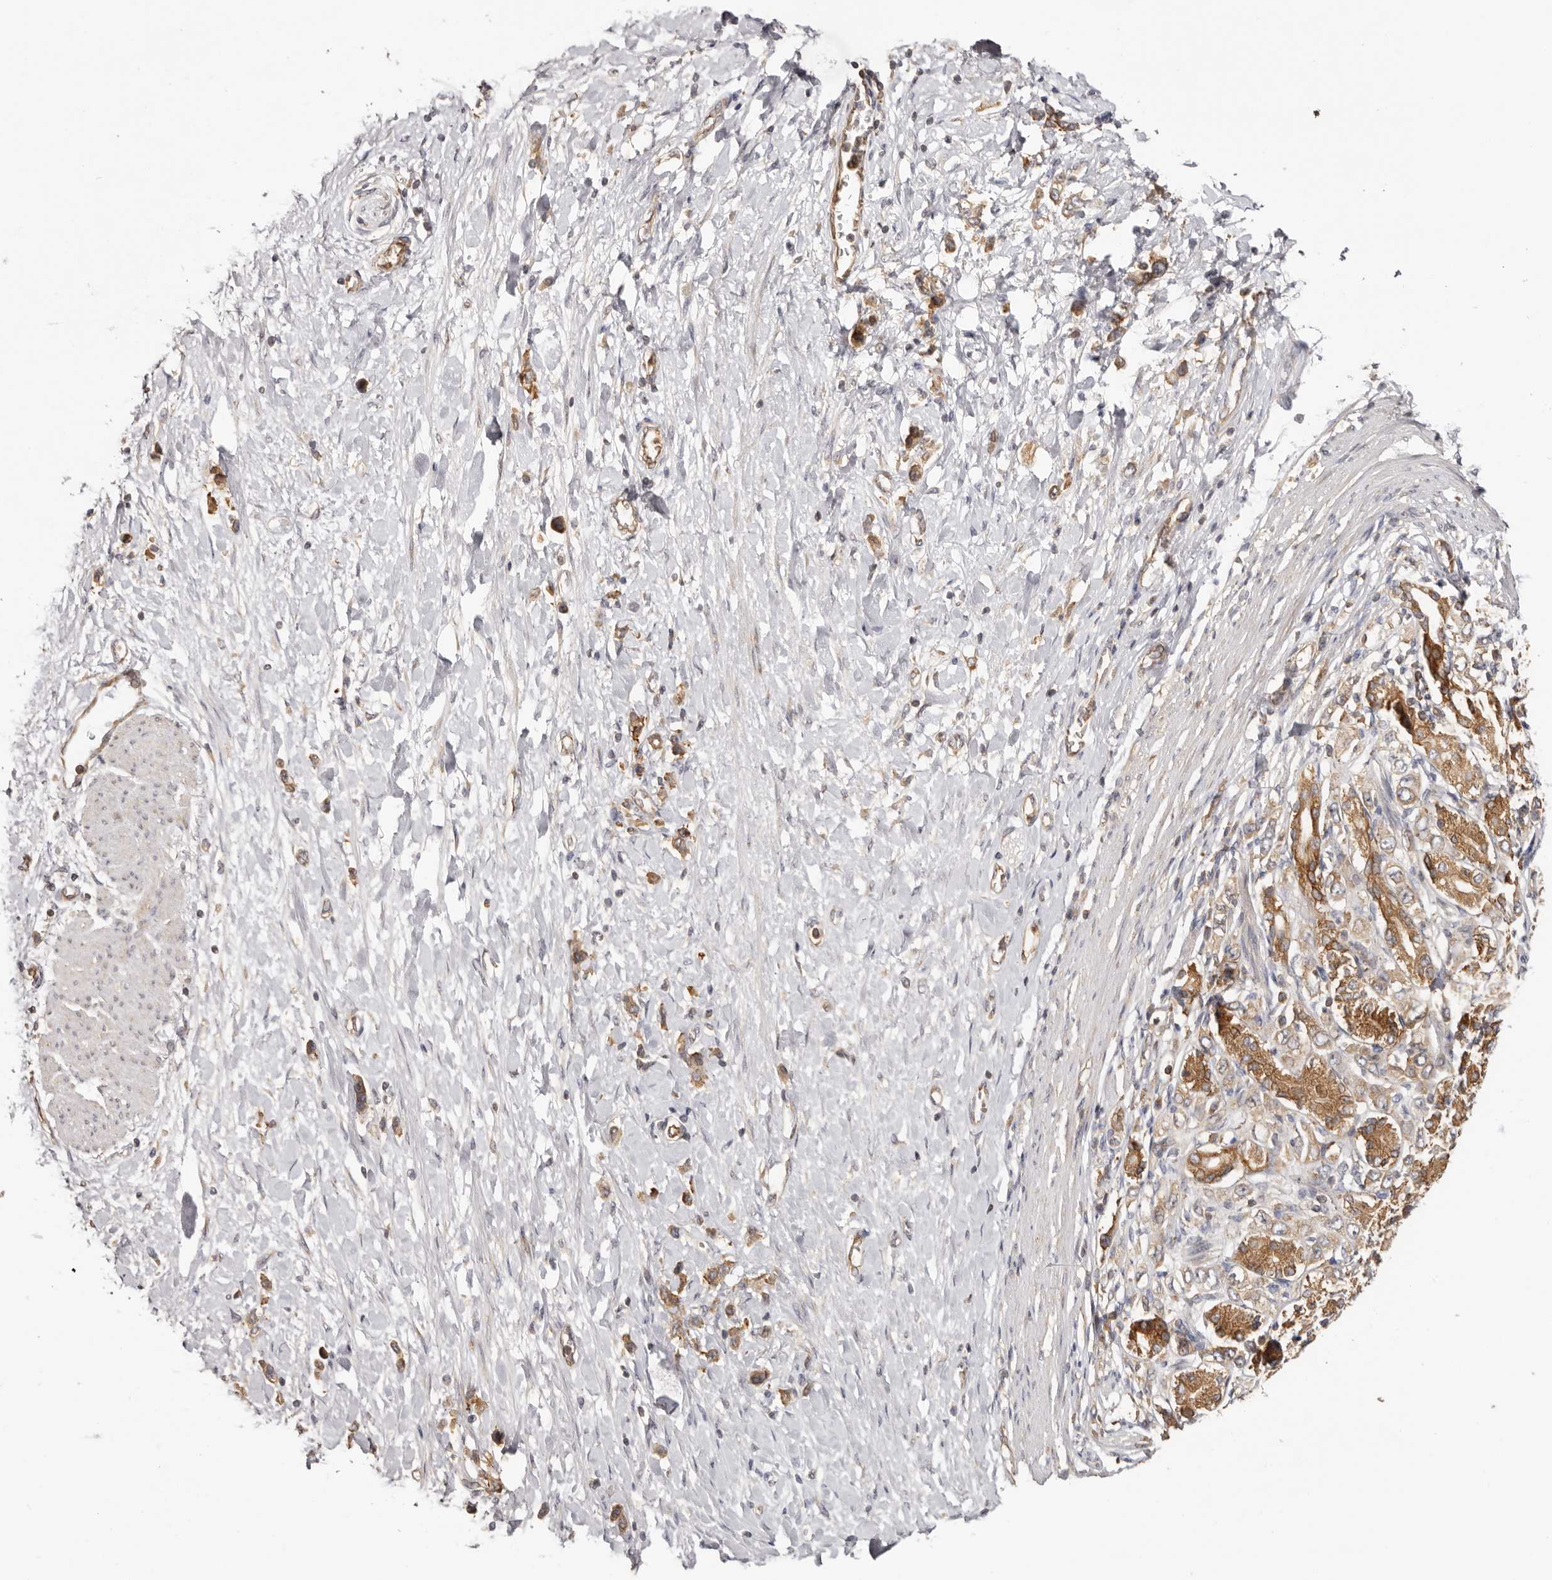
{"staining": {"intensity": "moderate", "quantity": ">75%", "location": "cytoplasmic/membranous"}, "tissue": "stomach cancer", "cell_type": "Tumor cells", "image_type": "cancer", "snomed": [{"axis": "morphology", "description": "Adenocarcinoma, NOS"}, {"axis": "topography", "description": "Stomach"}], "caption": "Protein positivity by immunohistochemistry reveals moderate cytoplasmic/membranous expression in approximately >75% of tumor cells in adenocarcinoma (stomach).", "gene": "EEF1E1", "patient": {"sex": "female", "age": 65}}